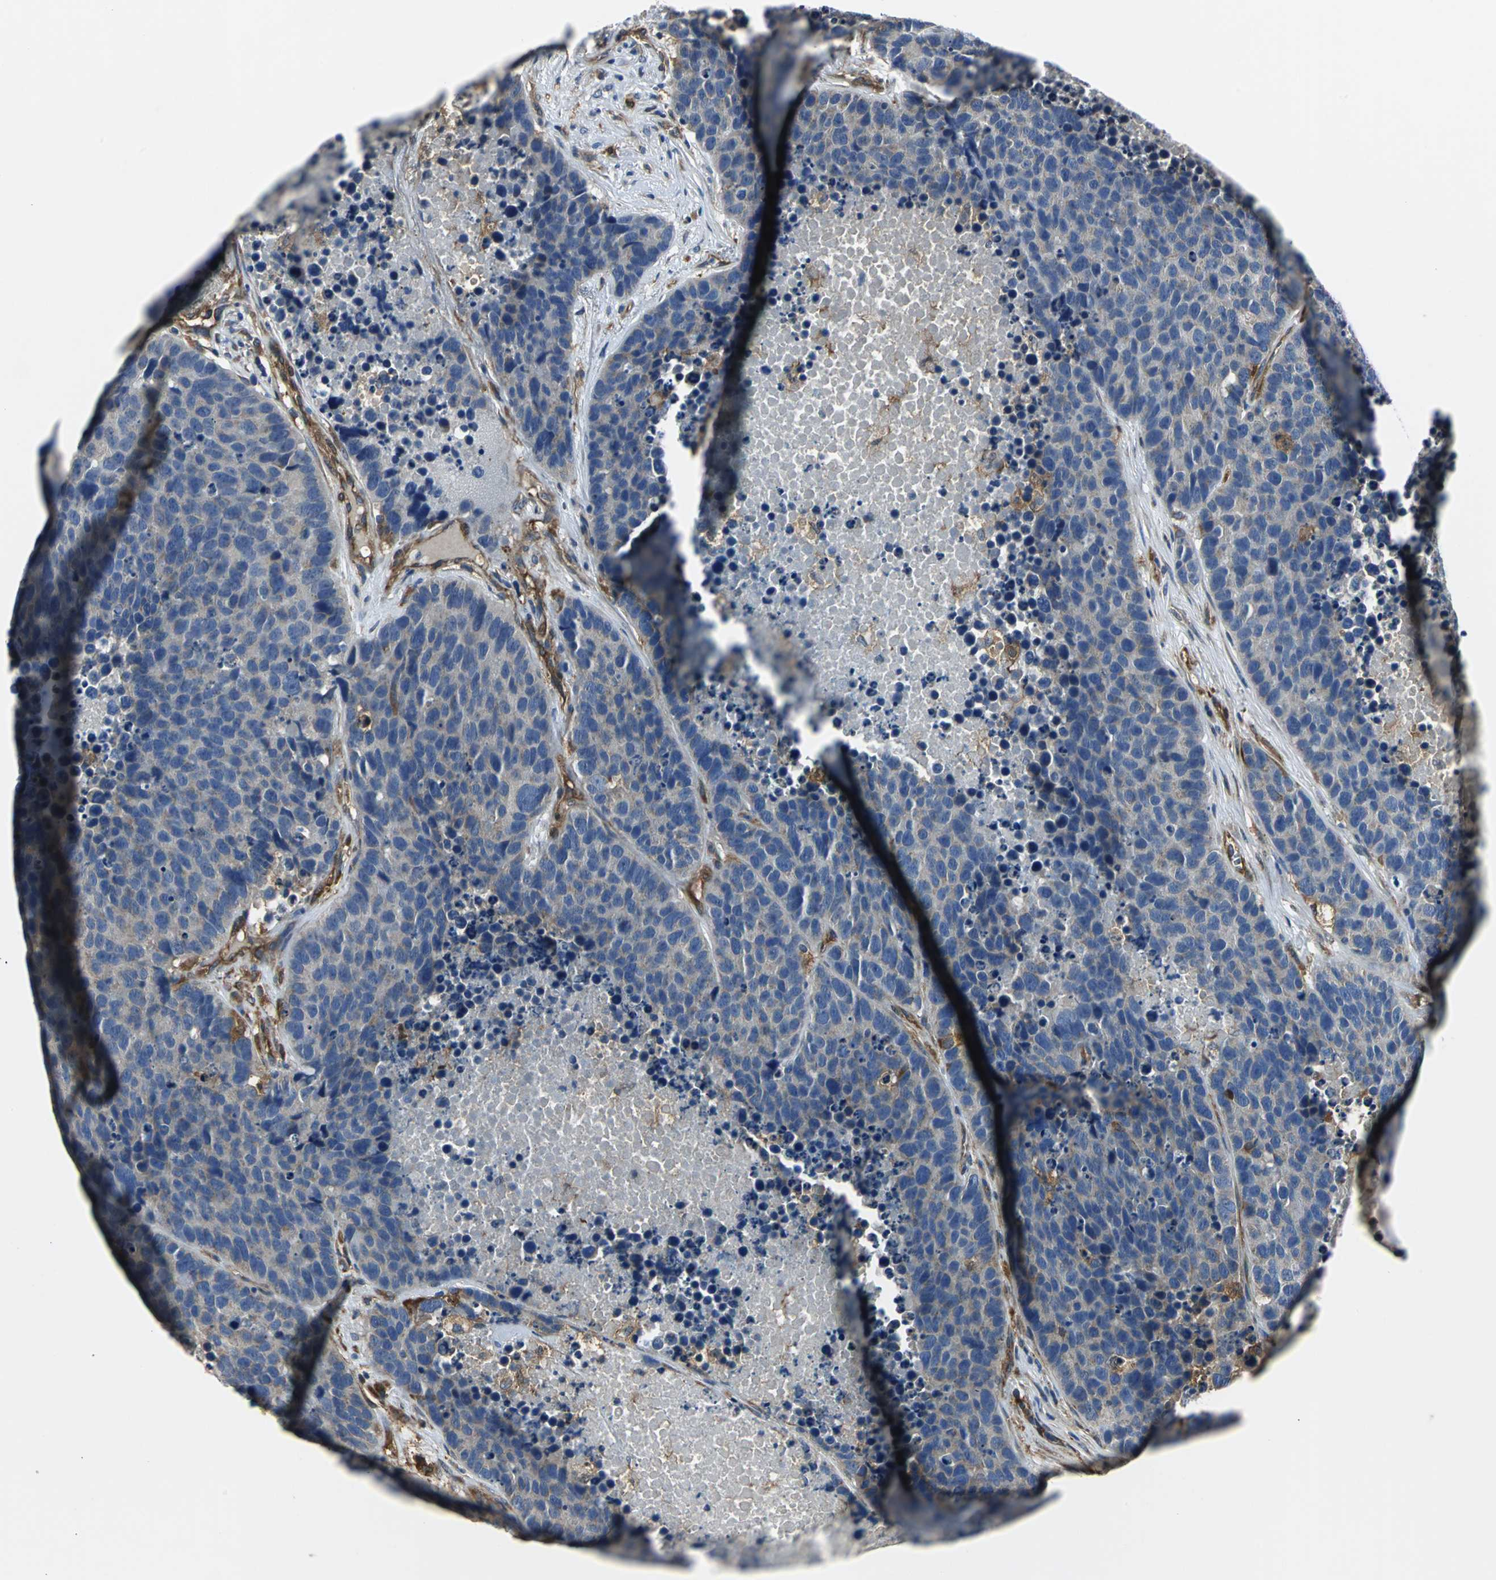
{"staining": {"intensity": "moderate", "quantity": ">75%", "location": "cytoplasmic/membranous"}, "tissue": "carcinoid", "cell_type": "Tumor cells", "image_type": "cancer", "snomed": [{"axis": "morphology", "description": "Carcinoid, malignant, NOS"}, {"axis": "topography", "description": "Lung"}], "caption": "Moderate cytoplasmic/membranous staining for a protein is present in about >75% of tumor cells of malignant carcinoid using IHC.", "gene": "CHRNB1", "patient": {"sex": "male", "age": 60}}